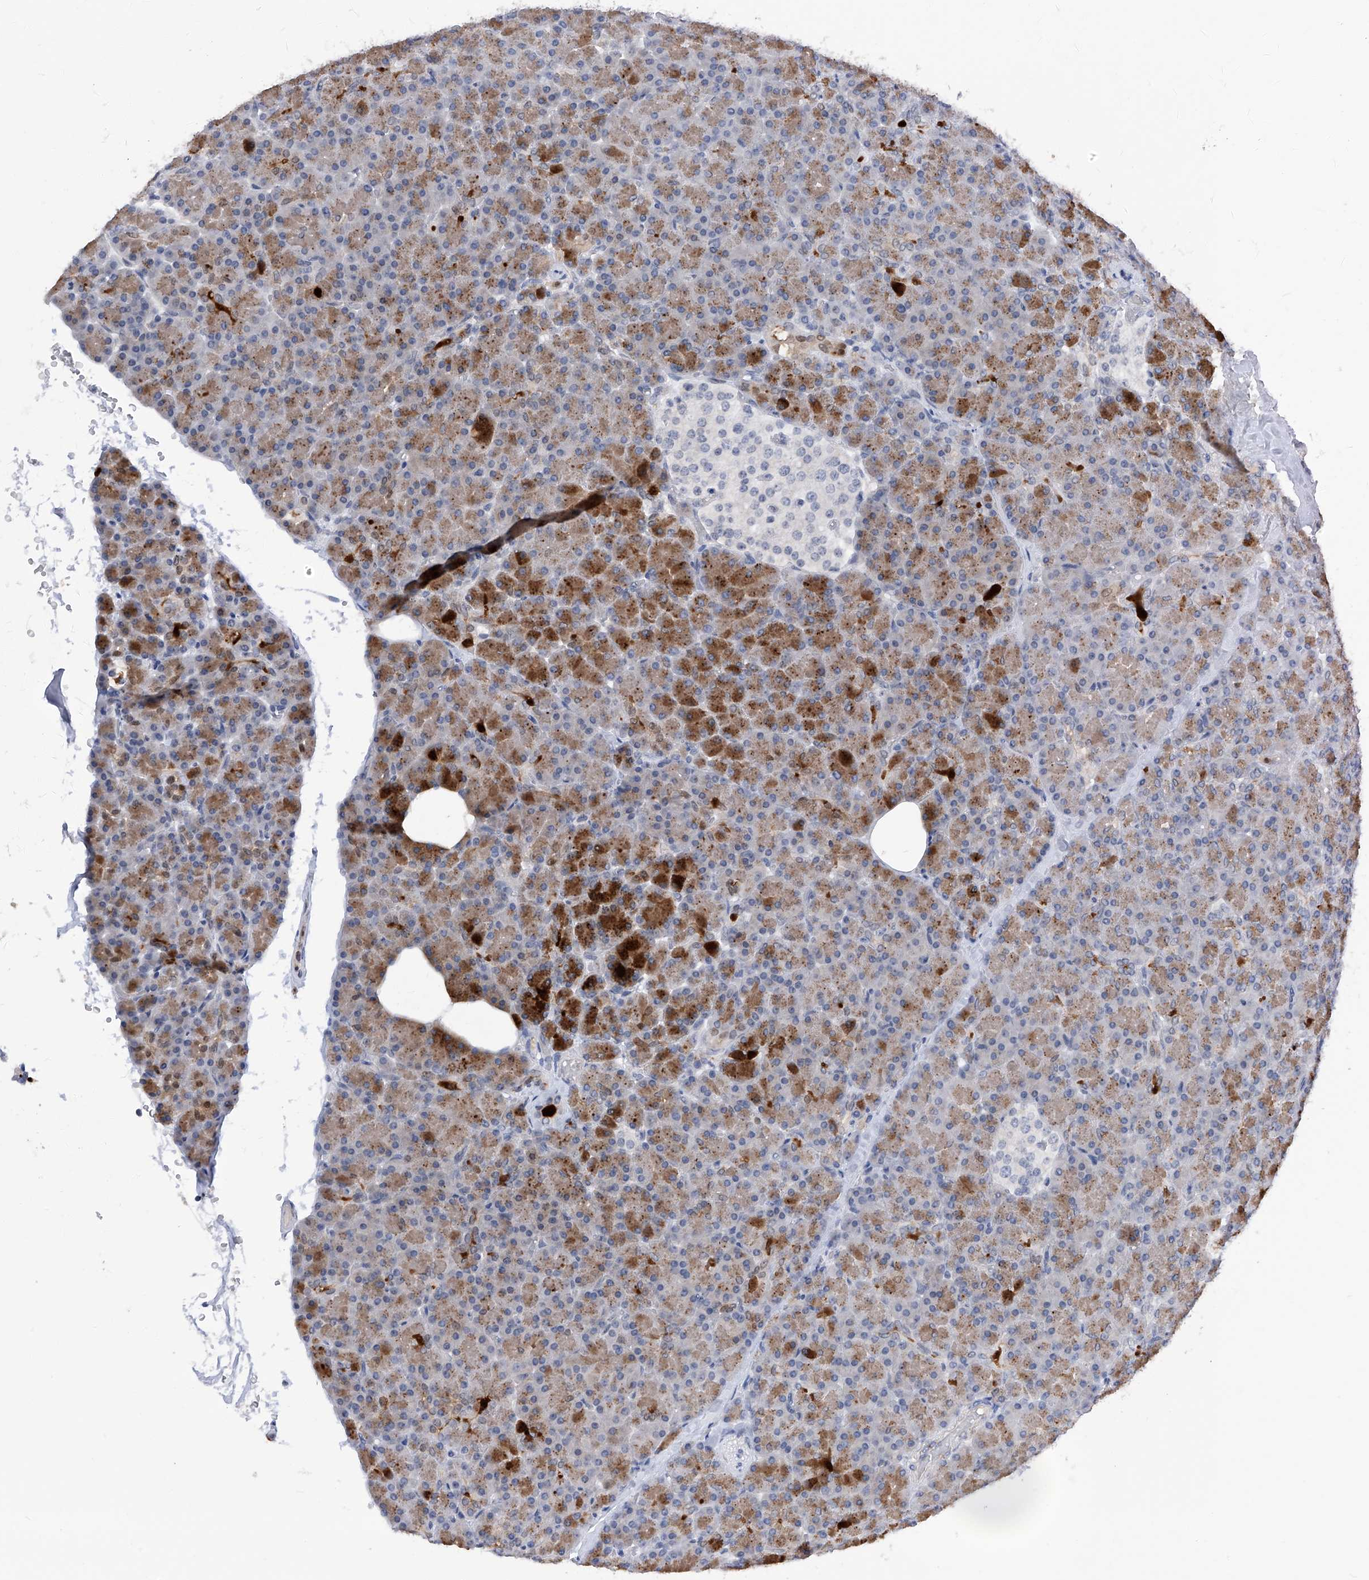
{"staining": {"intensity": "strong", "quantity": "25%-75%", "location": "cytoplasmic/membranous,nuclear"}, "tissue": "pancreas", "cell_type": "Exocrine glandular cells", "image_type": "normal", "snomed": [{"axis": "morphology", "description": "Normal tissue, NOS"}, {"axis": "topography", "description": "Pancreas"}], "caption": "DAB (3,3'-diaminobenzidine) immunohistochemical staining of normal pancreas demonstrates strong cytoplasmic/membranous,nuclear protein staining in about 25%-75% of exocrine glandular cells.", "gene": "PHF20", "patient": {"sex": "female", "age": 43}}